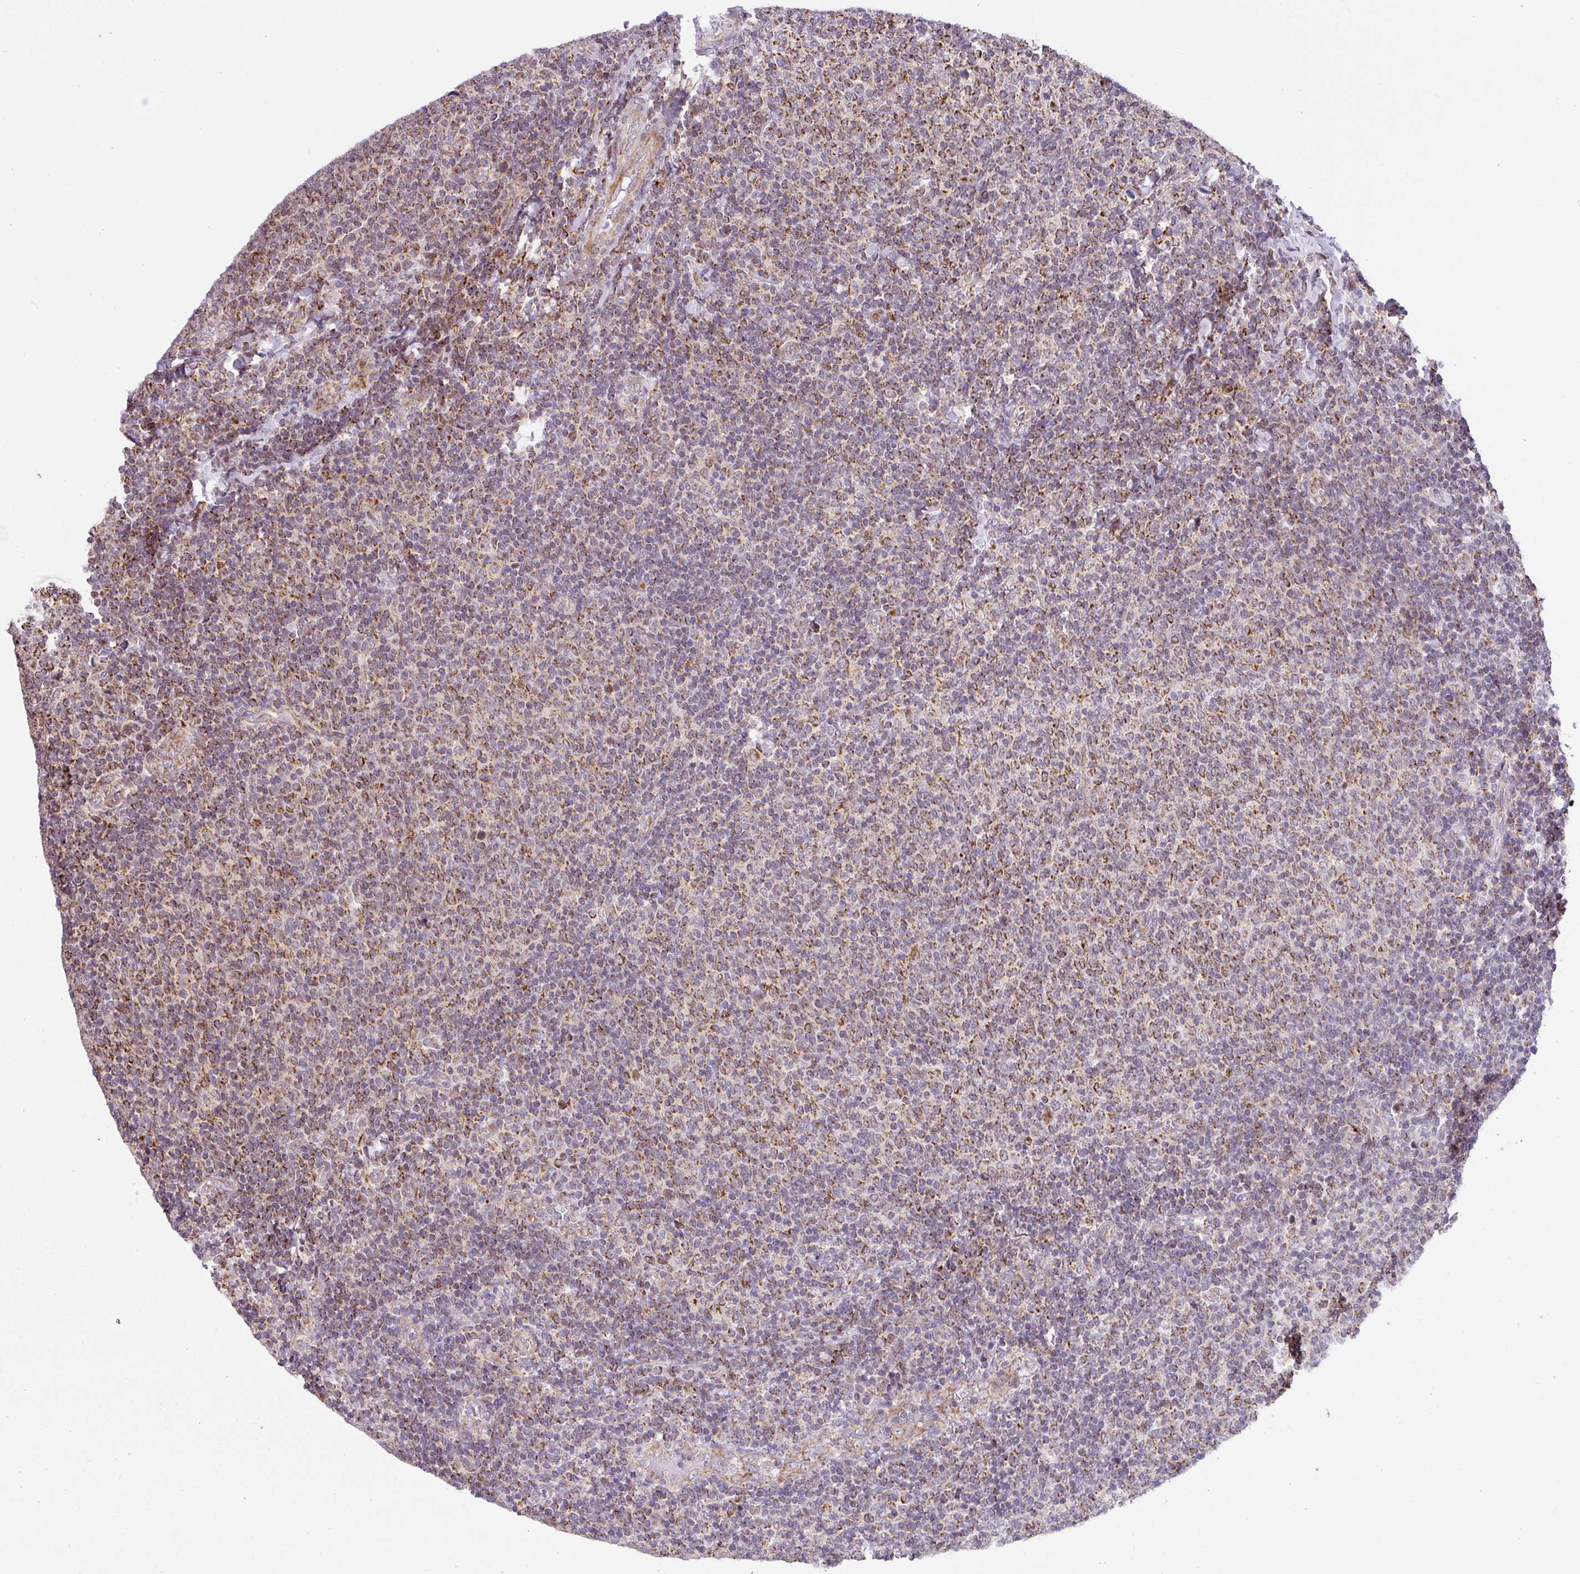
{"staining": {"intensity": "moderate", "quantity": ">75%", "location": "cytoplasmic/membranous"}, "tissue": "lymphoma", "cell_type": "Tumor cells", "image_type": "cancer", "snomed": [{"axis": "morphology", "description": "Malignant lymphoma, non-Hodgkin's type, Low grade"}, {"axis": "topography", "description": "Lymph node"}], "caption": "Immunohistochemical staining of malignant lymphoma, non-Hodgkin's type (low-grade) displays medium levels of moderate cytoplasmic/membranous expression in approximately >75% of tumor cells.", "gene": "SARS2", "patient": {"sex": "male", "age": 52}}